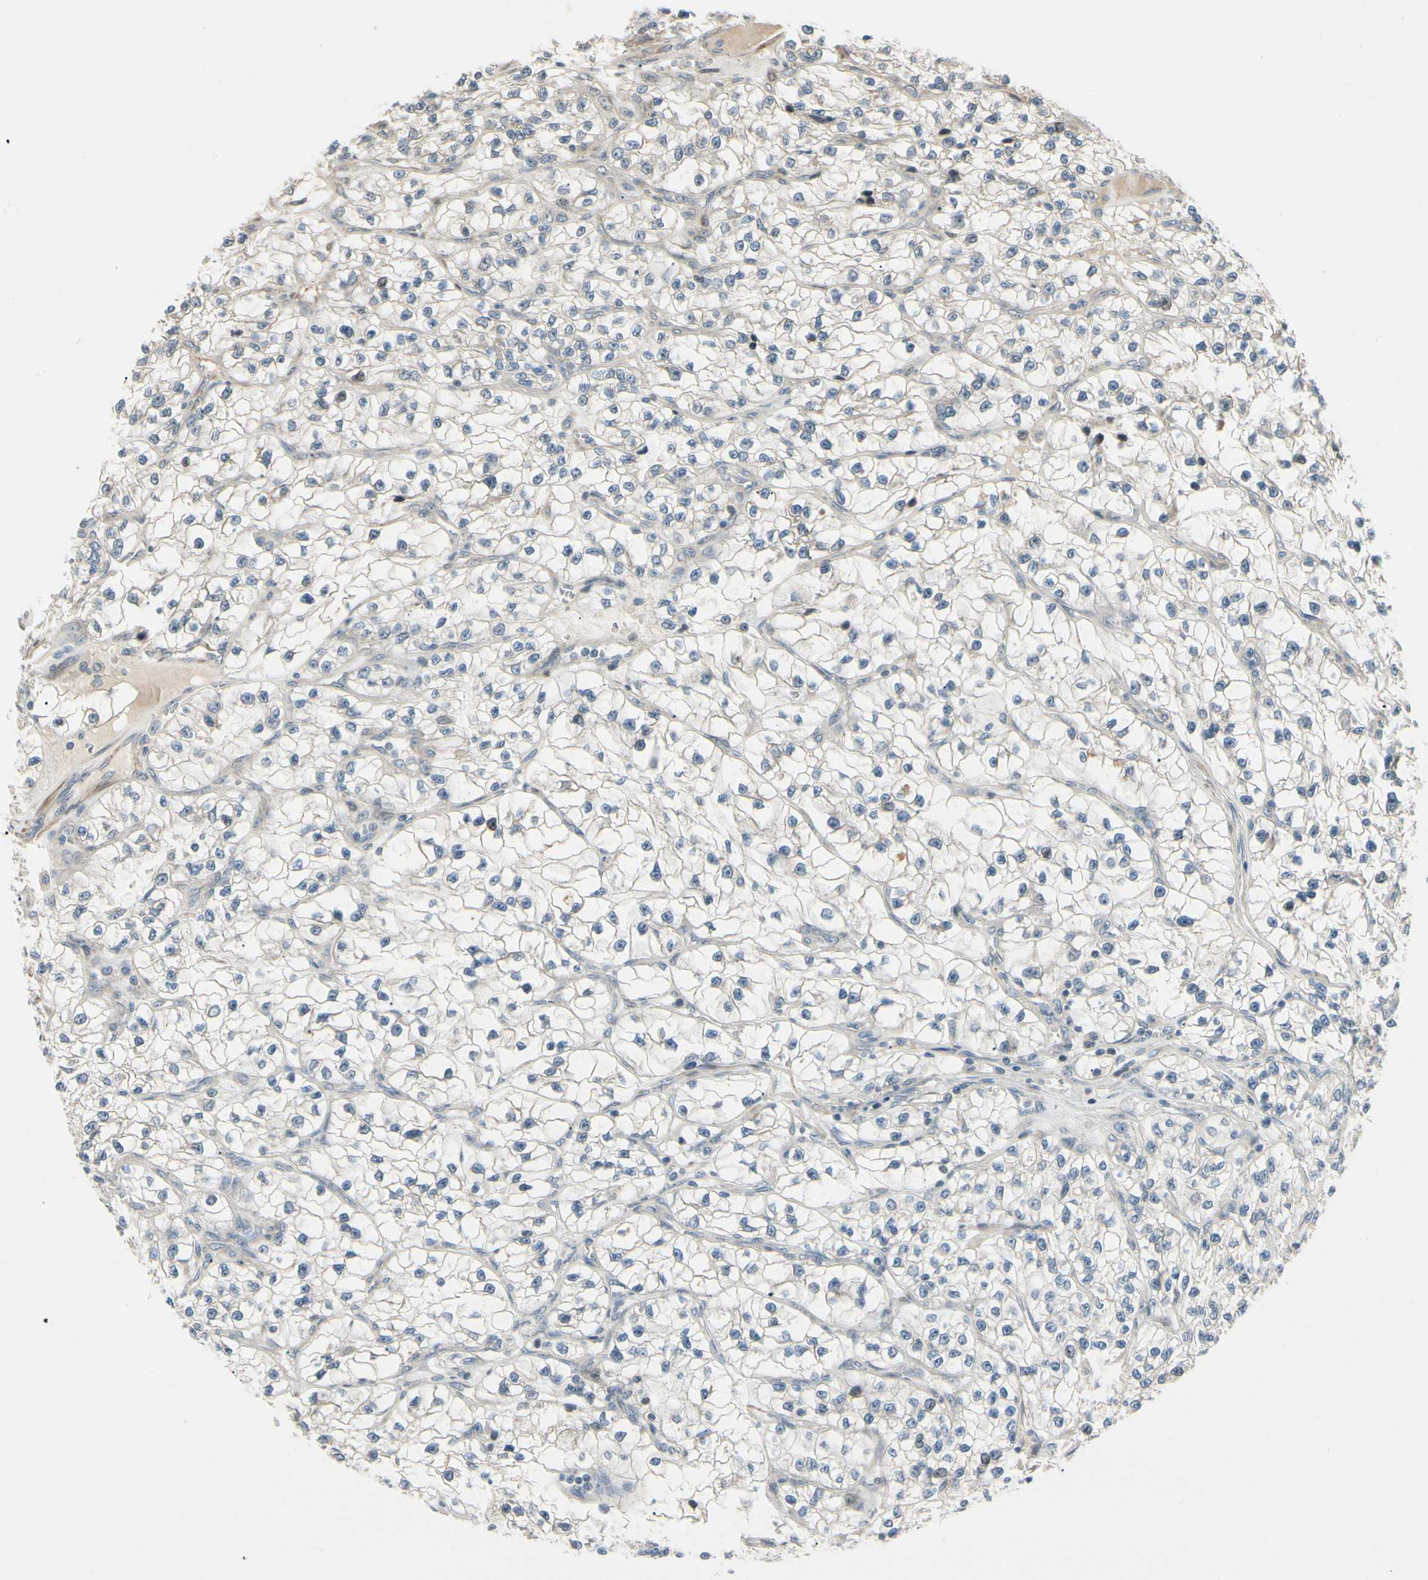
{"staining": {"intensity": "weak", "quantity": "25%-75%", "location": "cytoplasmic/membranous"}, "tissue": "renal cancer", "cell_type": "Tumor cells", "image_type": "cancer", "snomed": [{"axis": "morphology", "description": "Adenocarcinoma, NOS"}, {"axis": "topography", "description": "Kidney"}], "caption": "Adenocarcinoma (renal) was stained to show a protein in brown. There is low levels of weak cytoplasmic/membranous expression in about 25%-75% of tumor cells.", "gene": "P4HA3", "patient": {"sex": "female", "age": 57}}